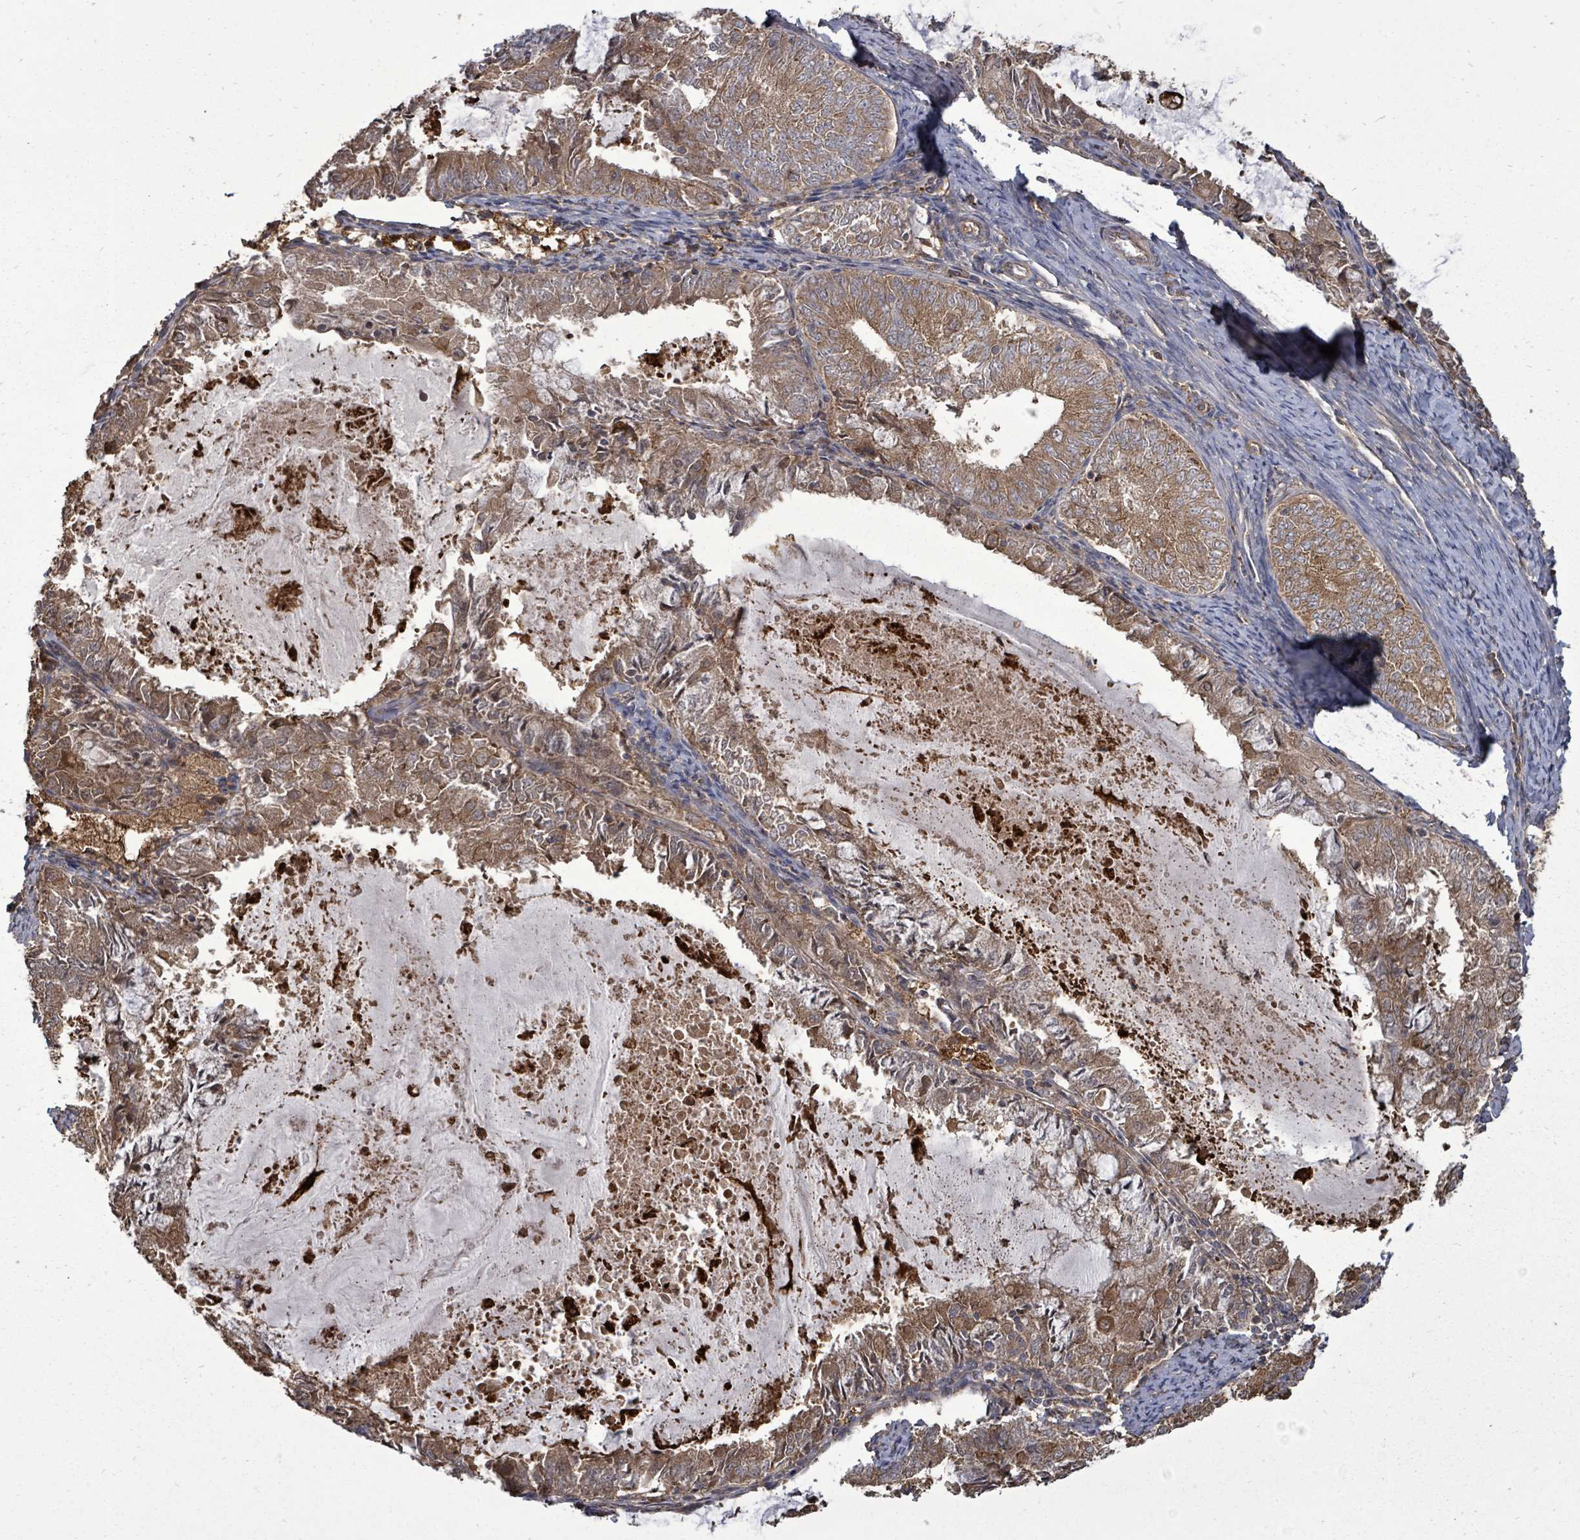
{"staining": {"intensity": "moderate", "quantity": ">75%", "location": "cytoplasmic/membranous"}, "tissue": "endometrial cancer", "cell_type": "Tumor cells", "image_type": "cancer", "snomed": [{"axis": "morphology", "description": "Adenocarcinoma, NOS"}, {"axis": "topography", "description": "Endometrium"}], "caption": "Immunohistochemistry (IHC) (DAB) staining of human endometrial adenocarcinoma displays moderate cytoplasmic/membranous protein staining in approximately >75% of tumor cells.", "gene": "EIF3C", "patient": {"sex": "female", "age": 57}}